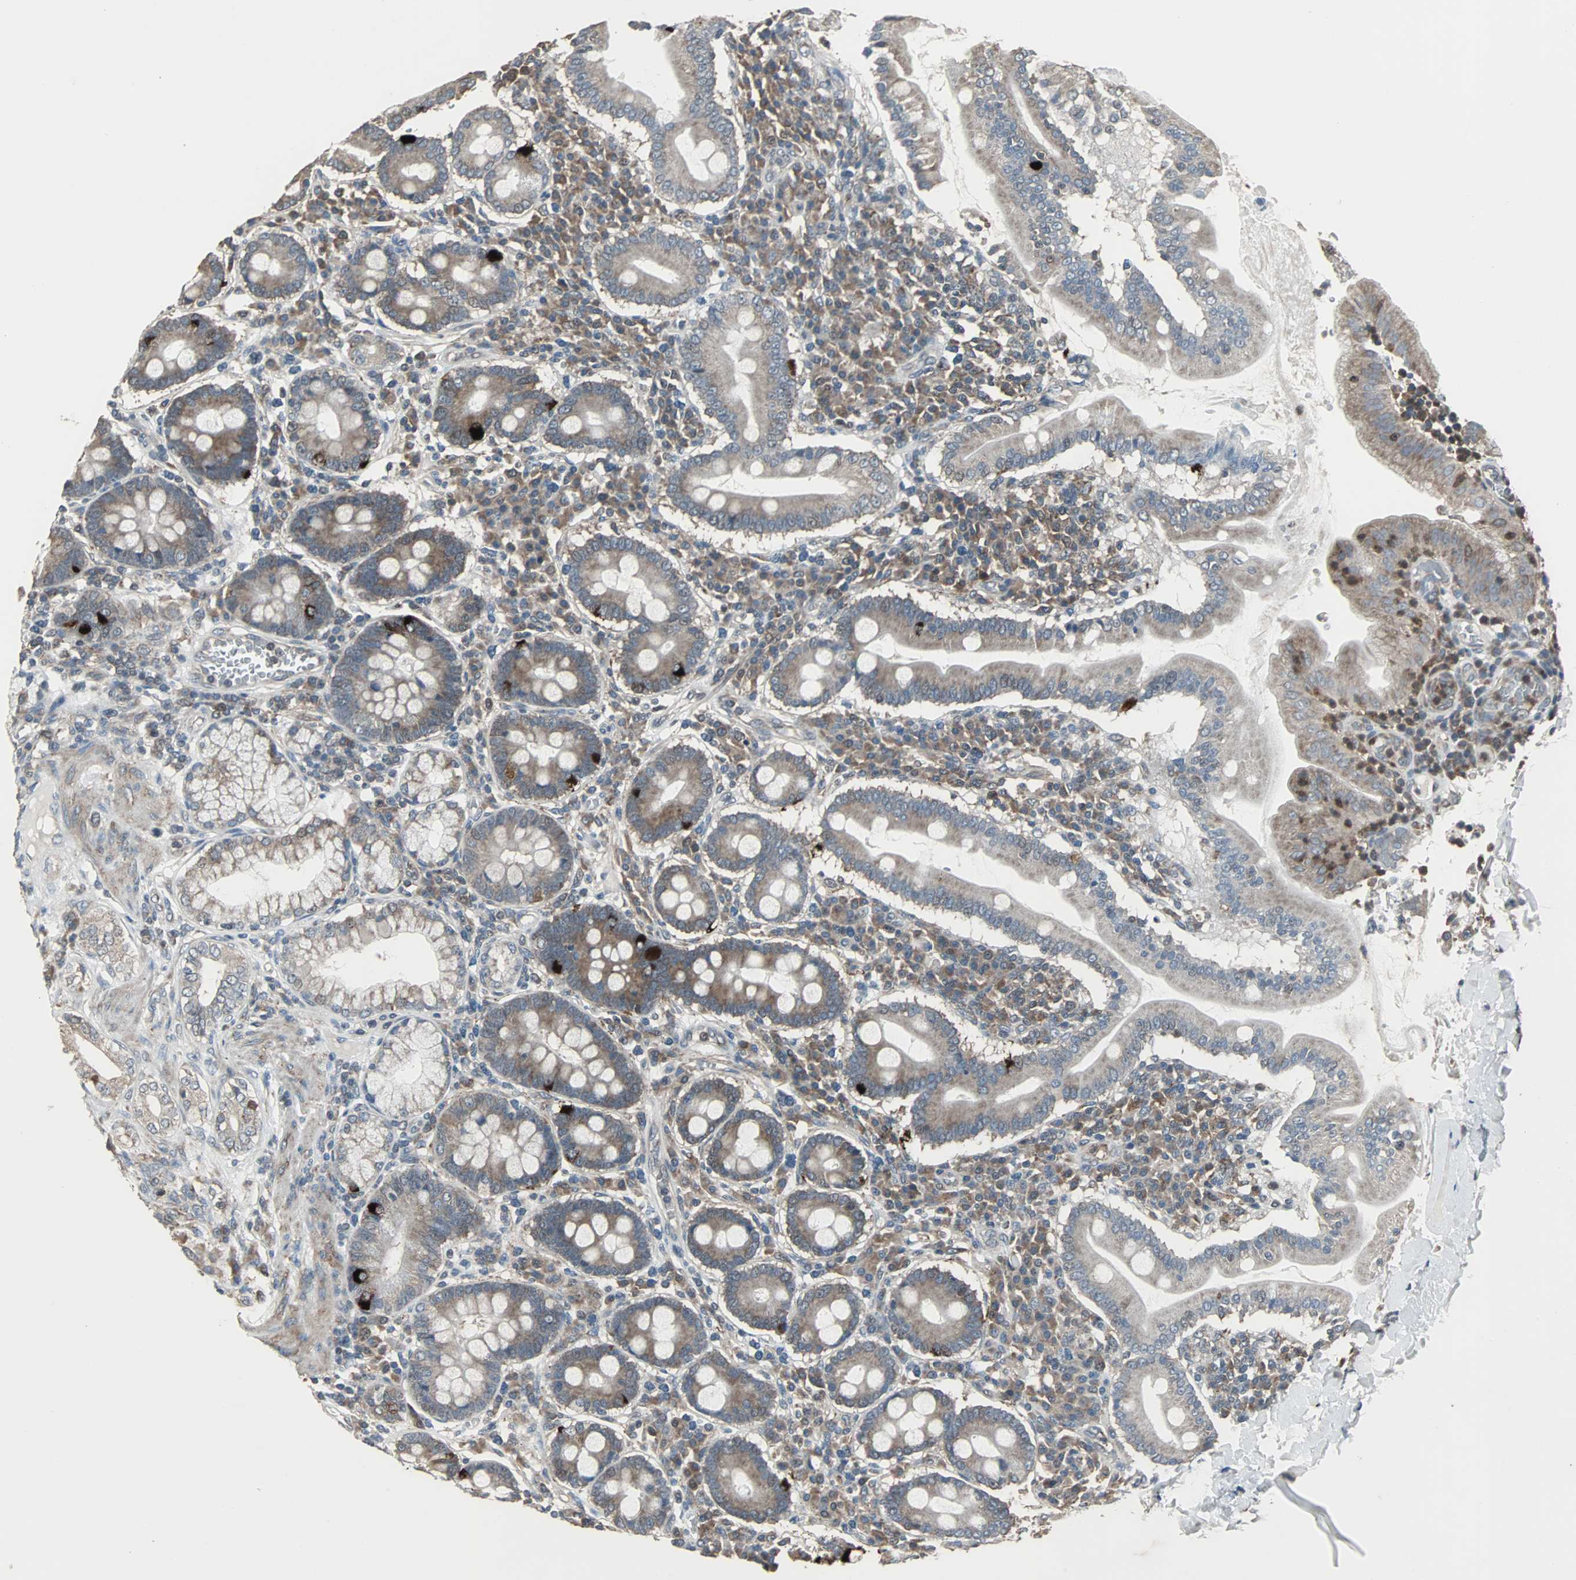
{"staining": {"intensity": "weak", "quantity": ">75%", "location": "cytoplasmic/membranous"}, "tissue": "duodenum", "cell_type": "Glandular cells", "image_type": "normal", "snomed": [{"axis": "morphology", "description": "Normal tissue, NOS"}, {"axis": "topography", "description": "Duodenum"}], "caption": "Human duodenum stained with a brown dye exhibits weak cytoplasmic/membranous positive staining in about >75% of glandular cells.", "gene": "SOS1", "patient": {"sex": "male", "age": 50}}